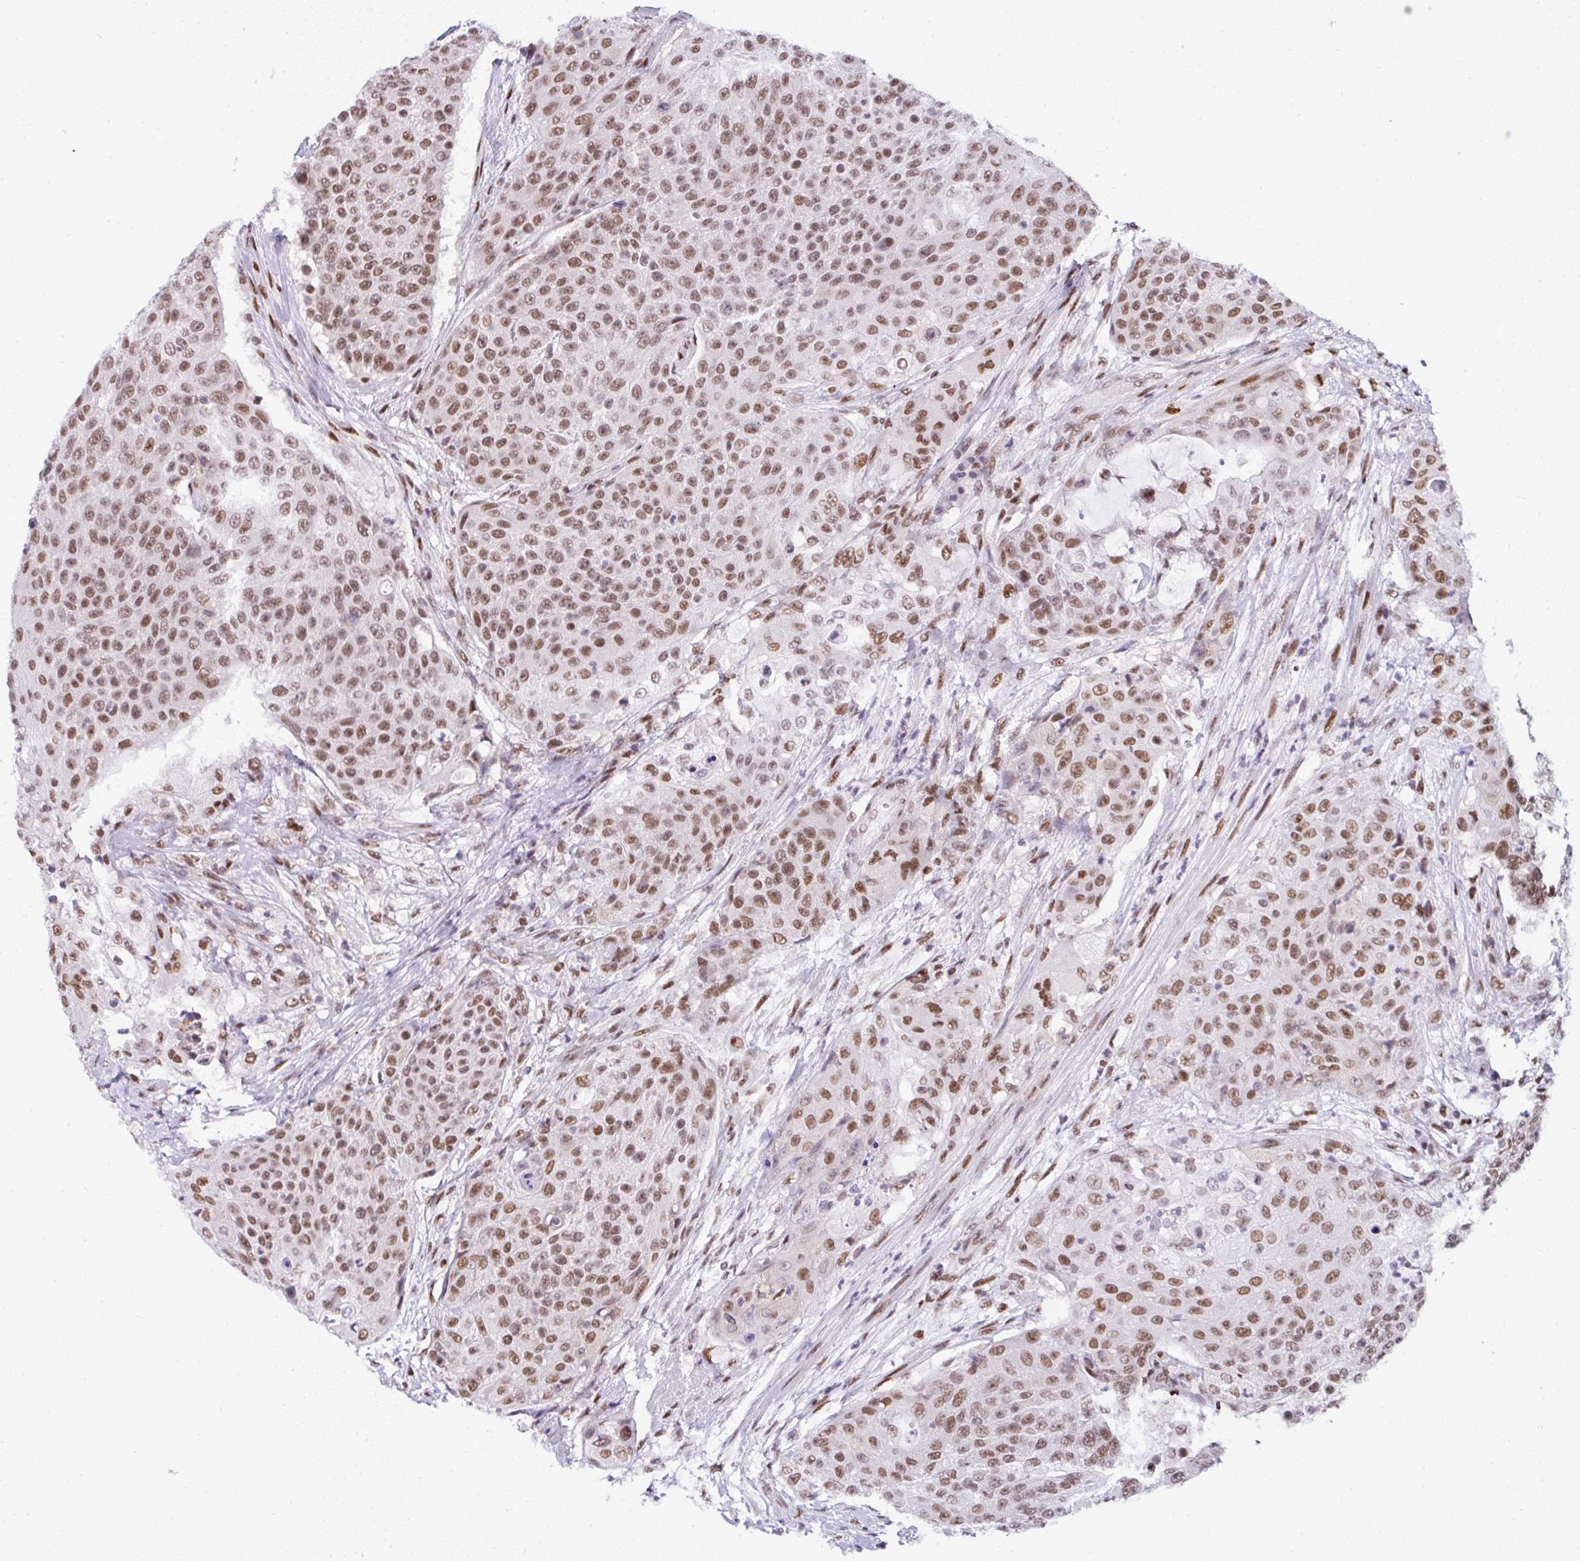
{"staining": {"intensity": "moderate", "quantity": ">75%", "location": "nuclear"}, "tissue": "urothelial cancer", "cell_type": "Tumor cells", "image_type": "cancer", "snomed": [{"axis": "morphology", "description": "Urothelial carcinoma, High grade"}, {"axis": "topography", "description": "Urinary bladder"}], "caption": "An image of human urothelial cancer stained for a protein demonstrates moderate nuclear brown staining in tumor cells.", "gene": "DR1", "patient": {"sex": "female", "age": 63}}